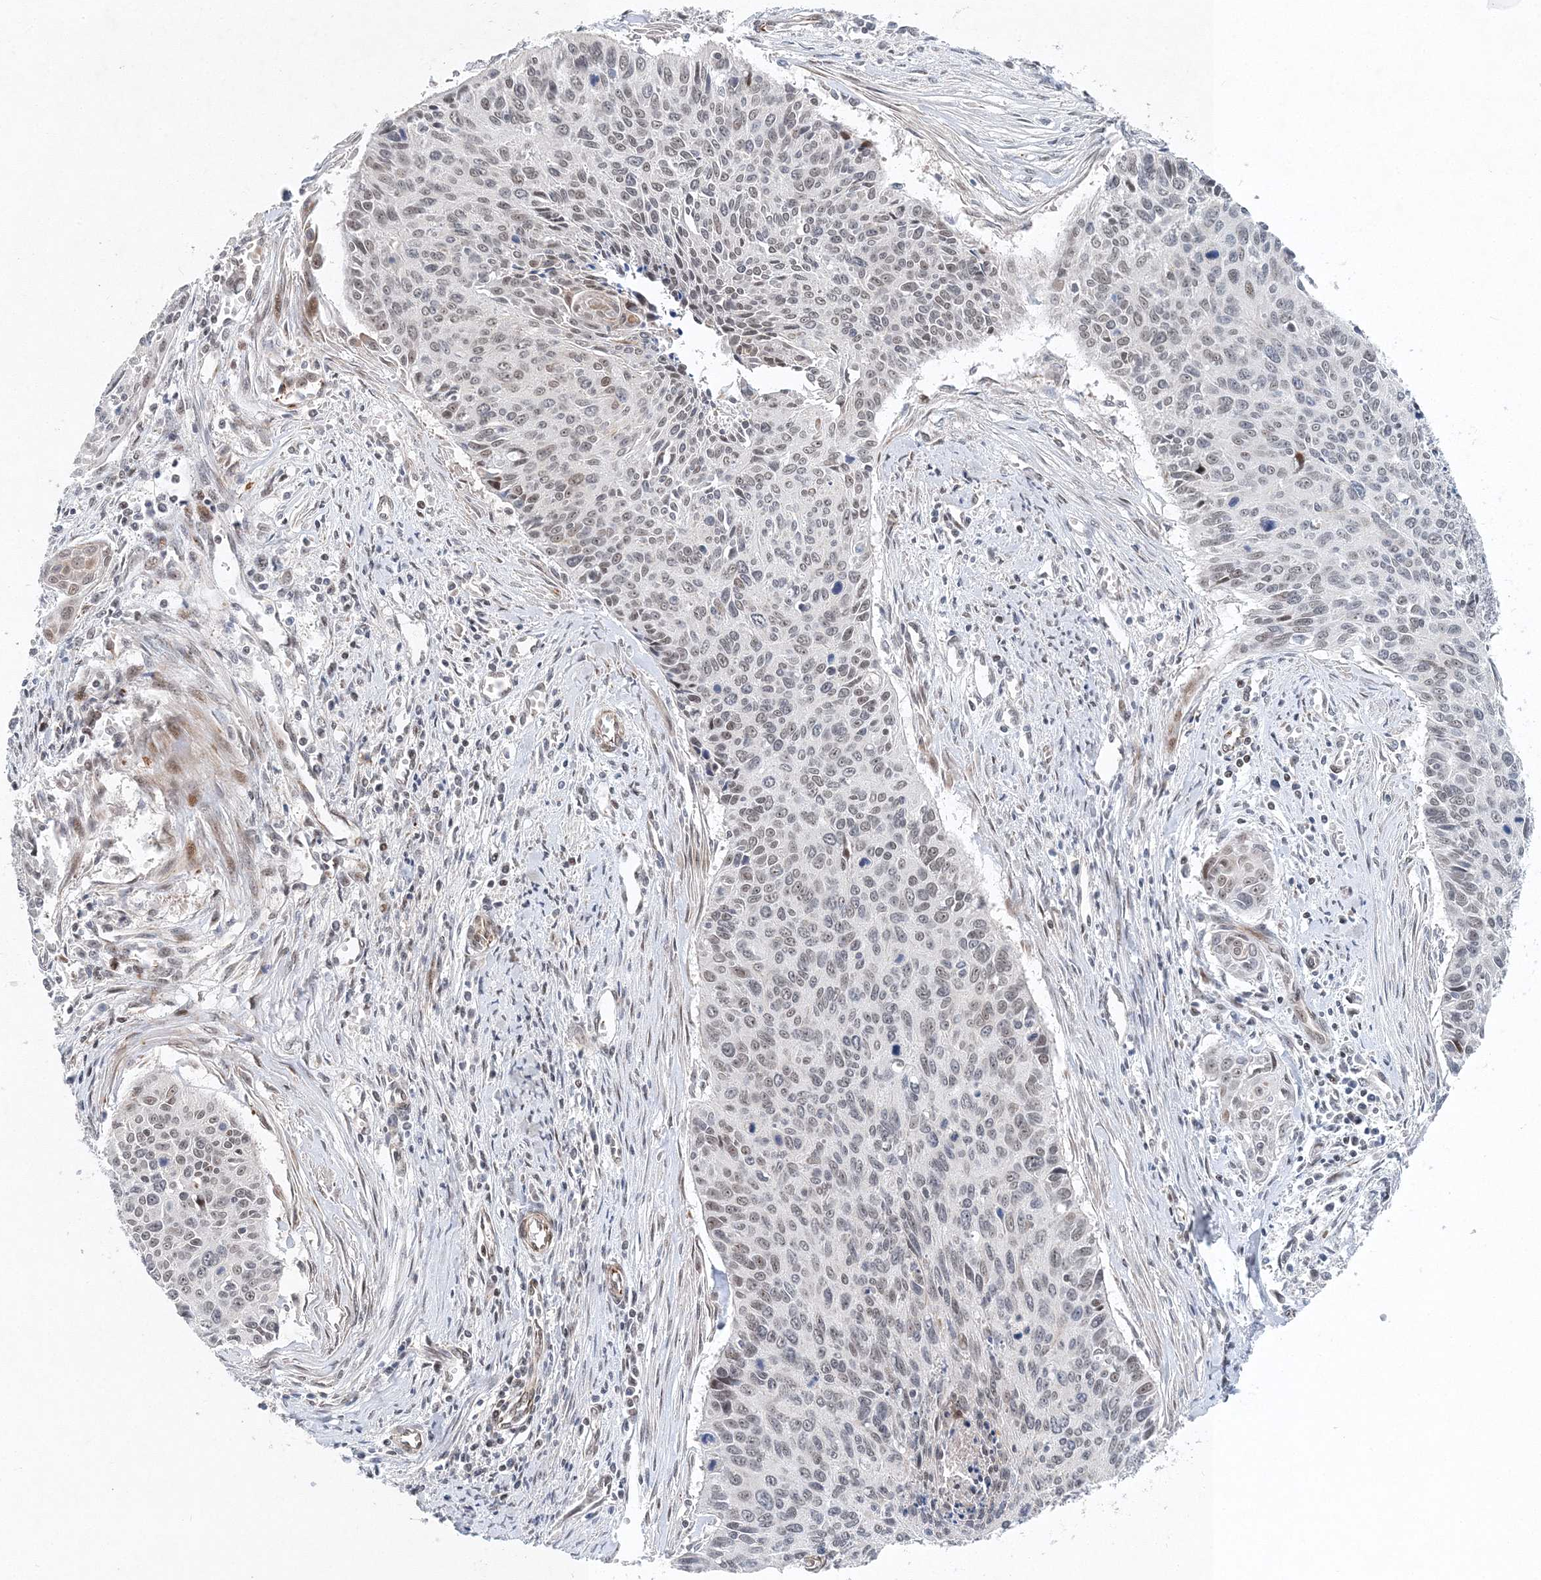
{"staining": {"intensity": "moderate", "quantity": "<25%", "location": "nuclear"}, "tissue": "cervical cancer", "cell_type": "Tumor cells", "image_type": "cancer", "snomed": [{"axis": "morphology", "description": "Squamous cell carcinoma, NOS"}, {"axis": "topography", "description": "Cervix"}], "caption": "Squamous cell carcinoma (cervical) stained for a protein displays moderate nuclear positivity in tumor cells. Ihc stains the protein in brown and the nuclei are stained blue.", "gene": "UIMC1", "patient": {"sex": "female", "age": 55}}